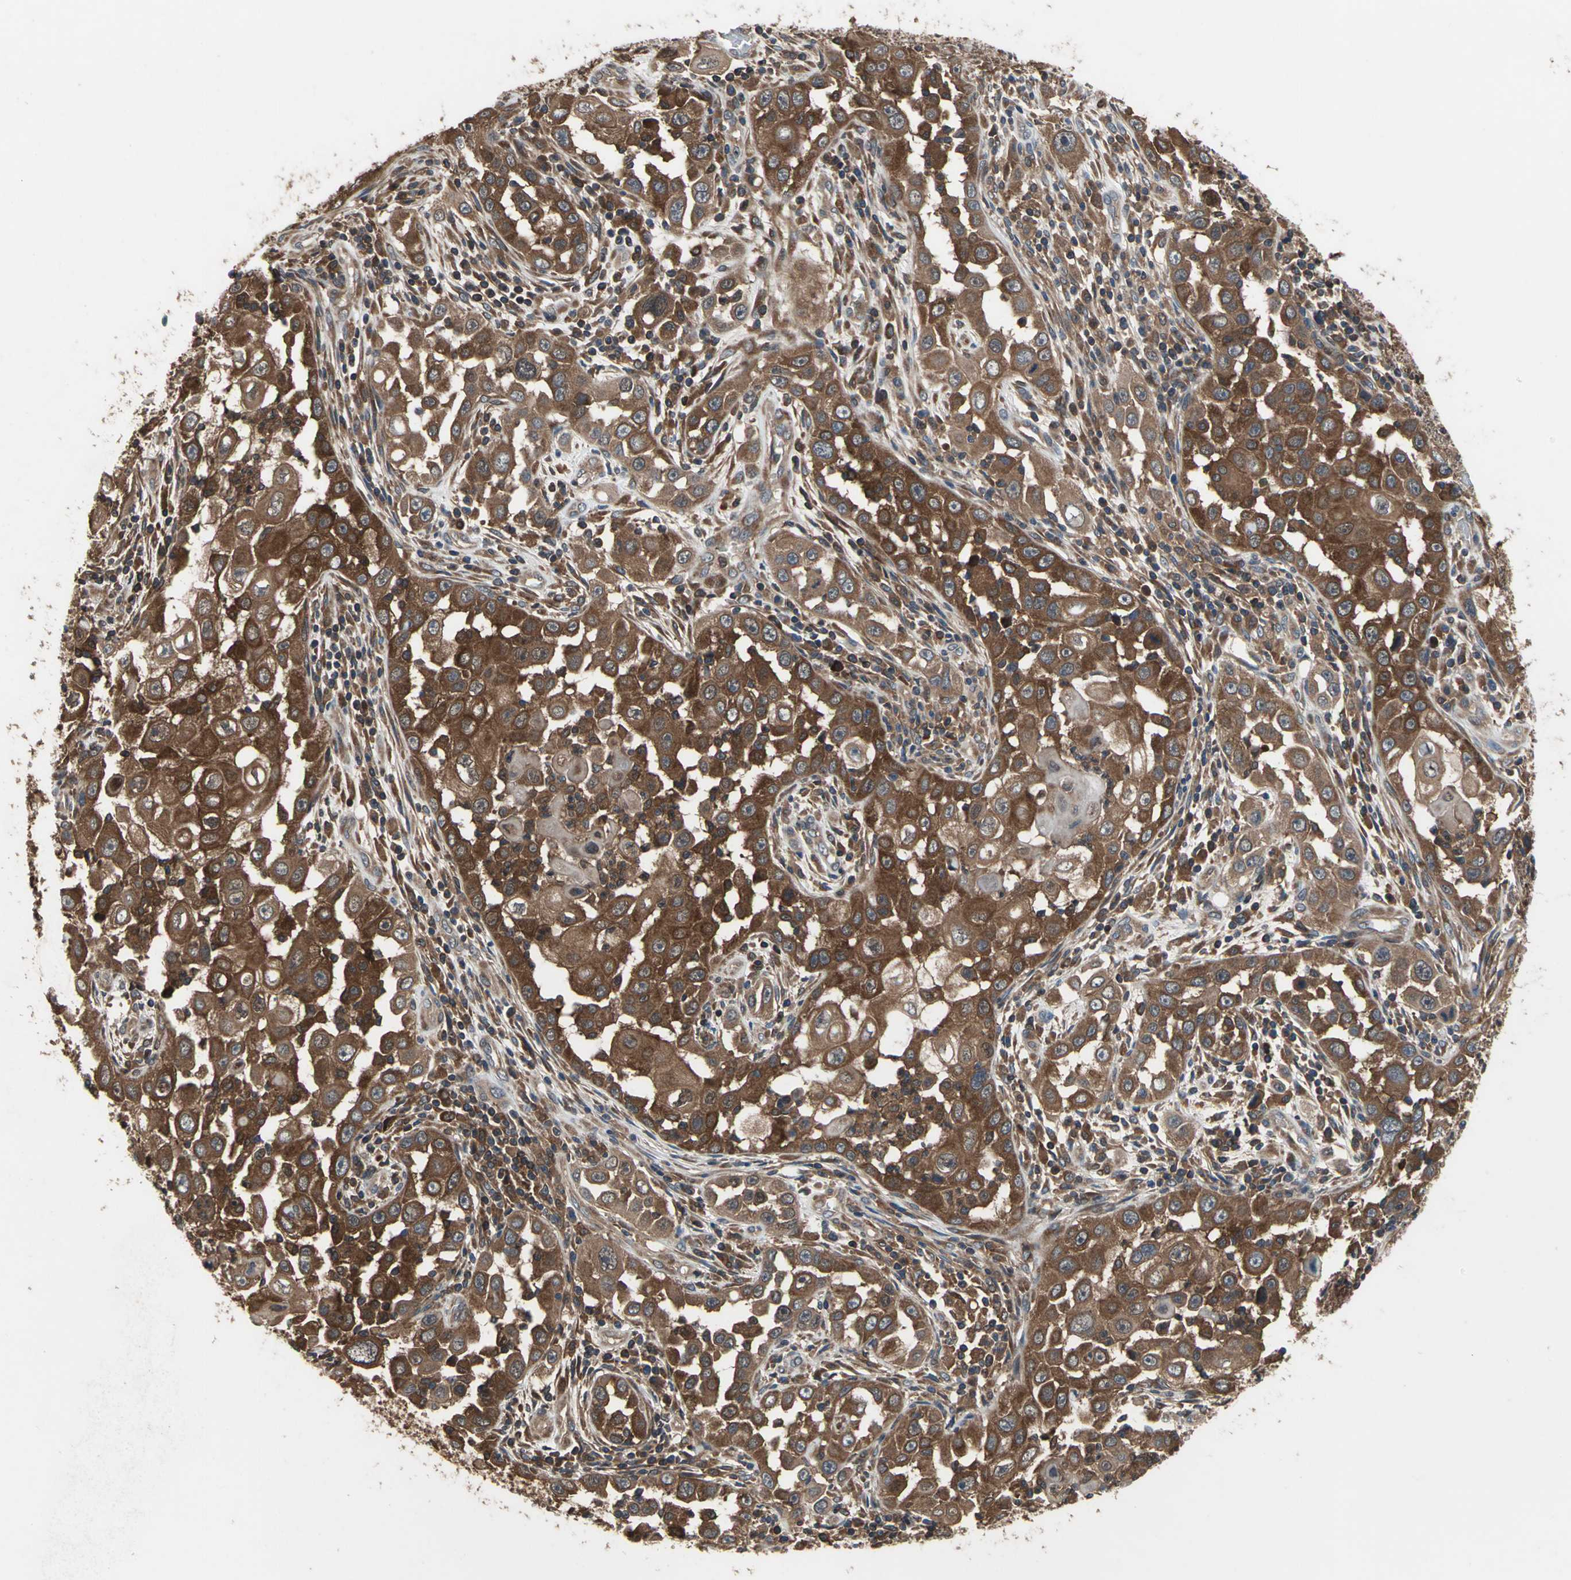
{"staining": {"intensity": "strong", "quantity": ">75%", "location": "cytoplasmic/membranous"}, "tissue": "head and neck cancer", "cell_type": "Tumor cells", "image_type": "cancer", "snomed": [{"axis": "morphology", "description": "Carcinoma, NOS"}, {"axis": "topography", "description": "Head-Neck"}], "caption": "Head and neck cancer stained for a protein shows strong cytoplasmic/membranous positivity in tumor cells. Using DAB (3,3'-diaminobenzidine) (brown) and hematoxylin (blue) stains, captured at high magnification using brightfield microscopy.", "gene": "CAPN1", "patient": {"sex": "male", "age": 87}}